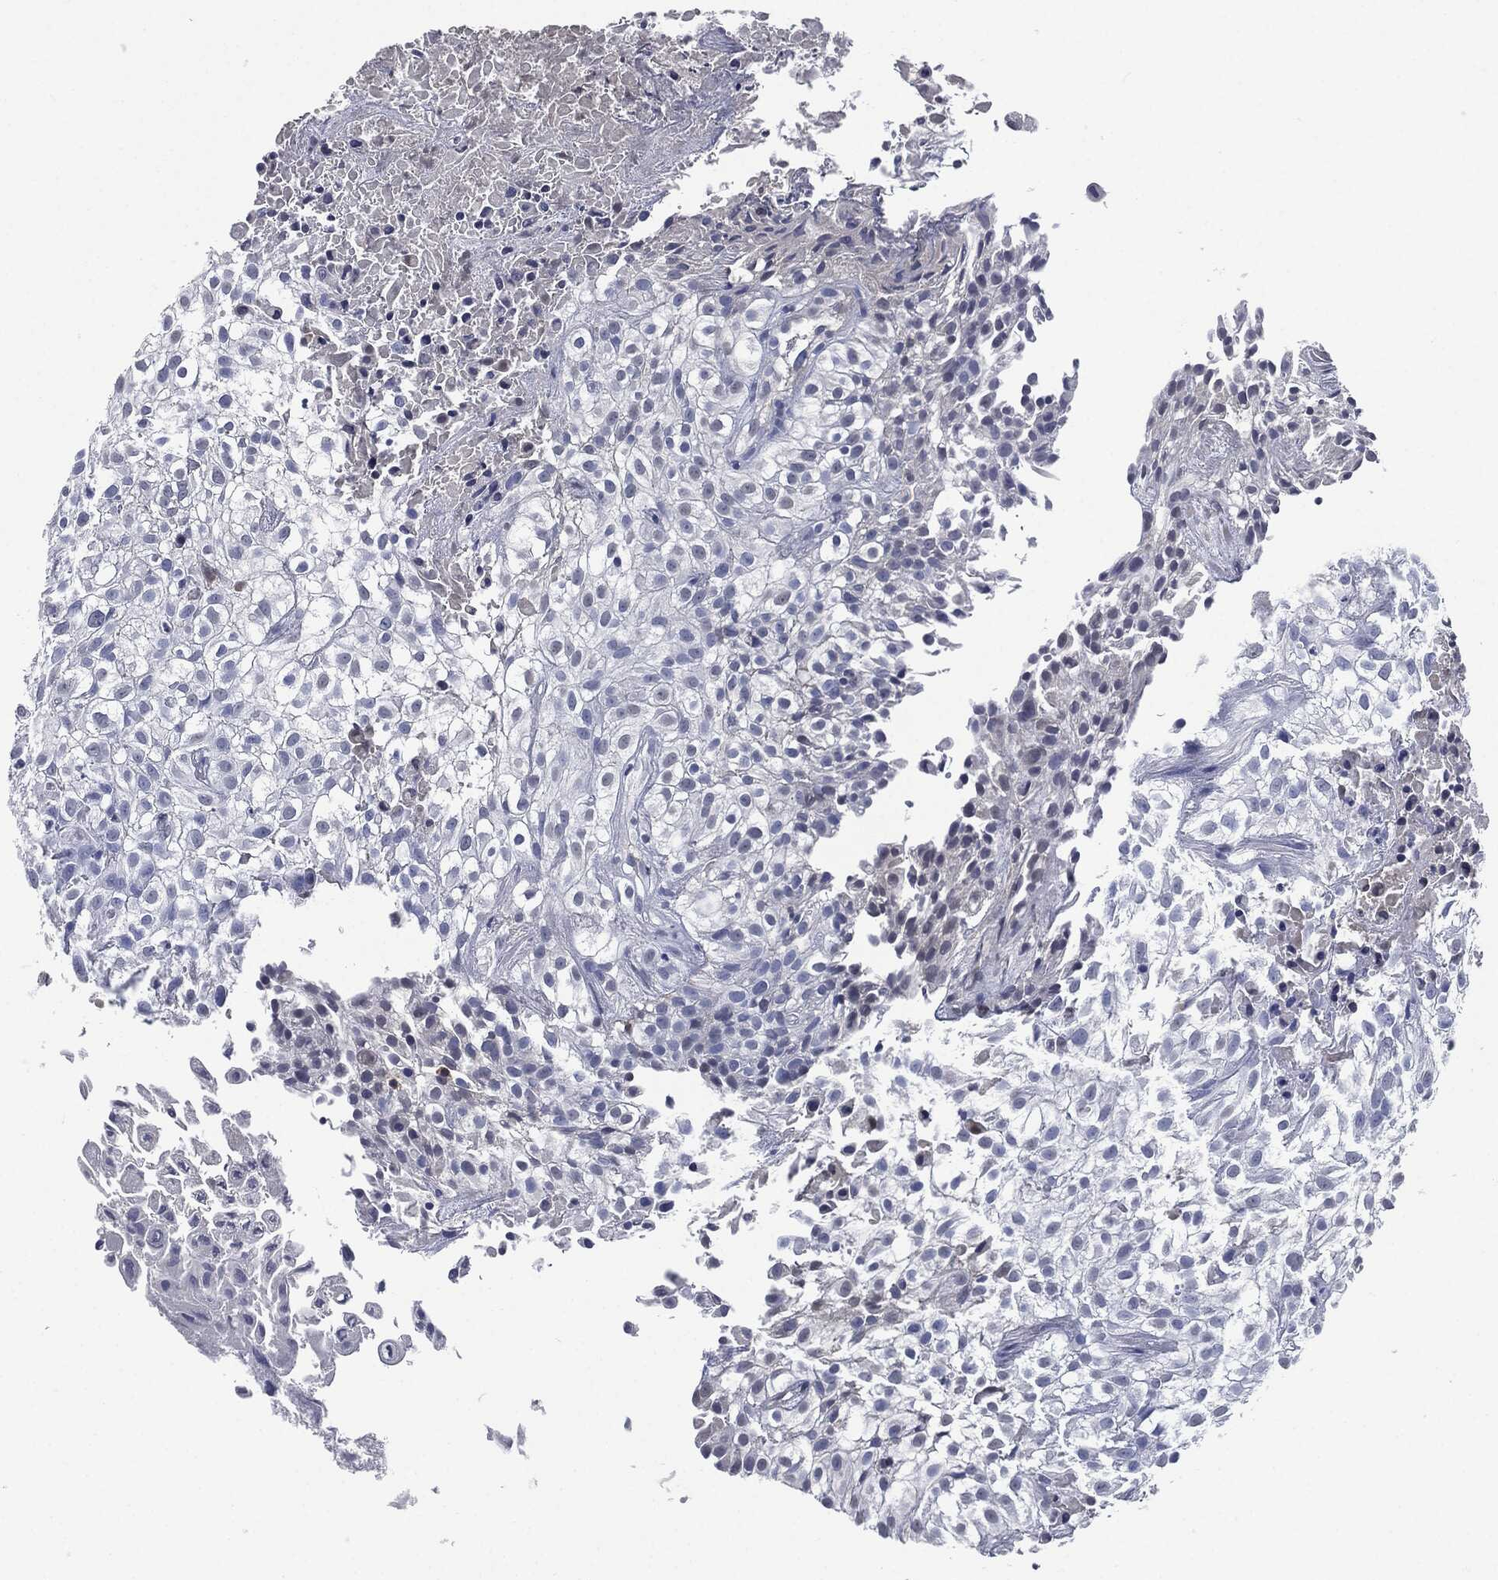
{"staining": {"intensity": "negative", "quantity": "none", "location": "none"}, "tissue": "urothelial cancer", "cell_type": "Tumor cells", "image_type": "cancer", "snomed": [{"axis": "morphology", "description": "Urothelial carcinoma, High grade"}, {"axis": "topography", "description": "Urinary bladder"}], "caption": "Micrograph shows no significant protein positivity in tumor cells of urothelial cancer.", "gene": "SIGLEC7", "patient": {"sex": "male", "age": 56}}